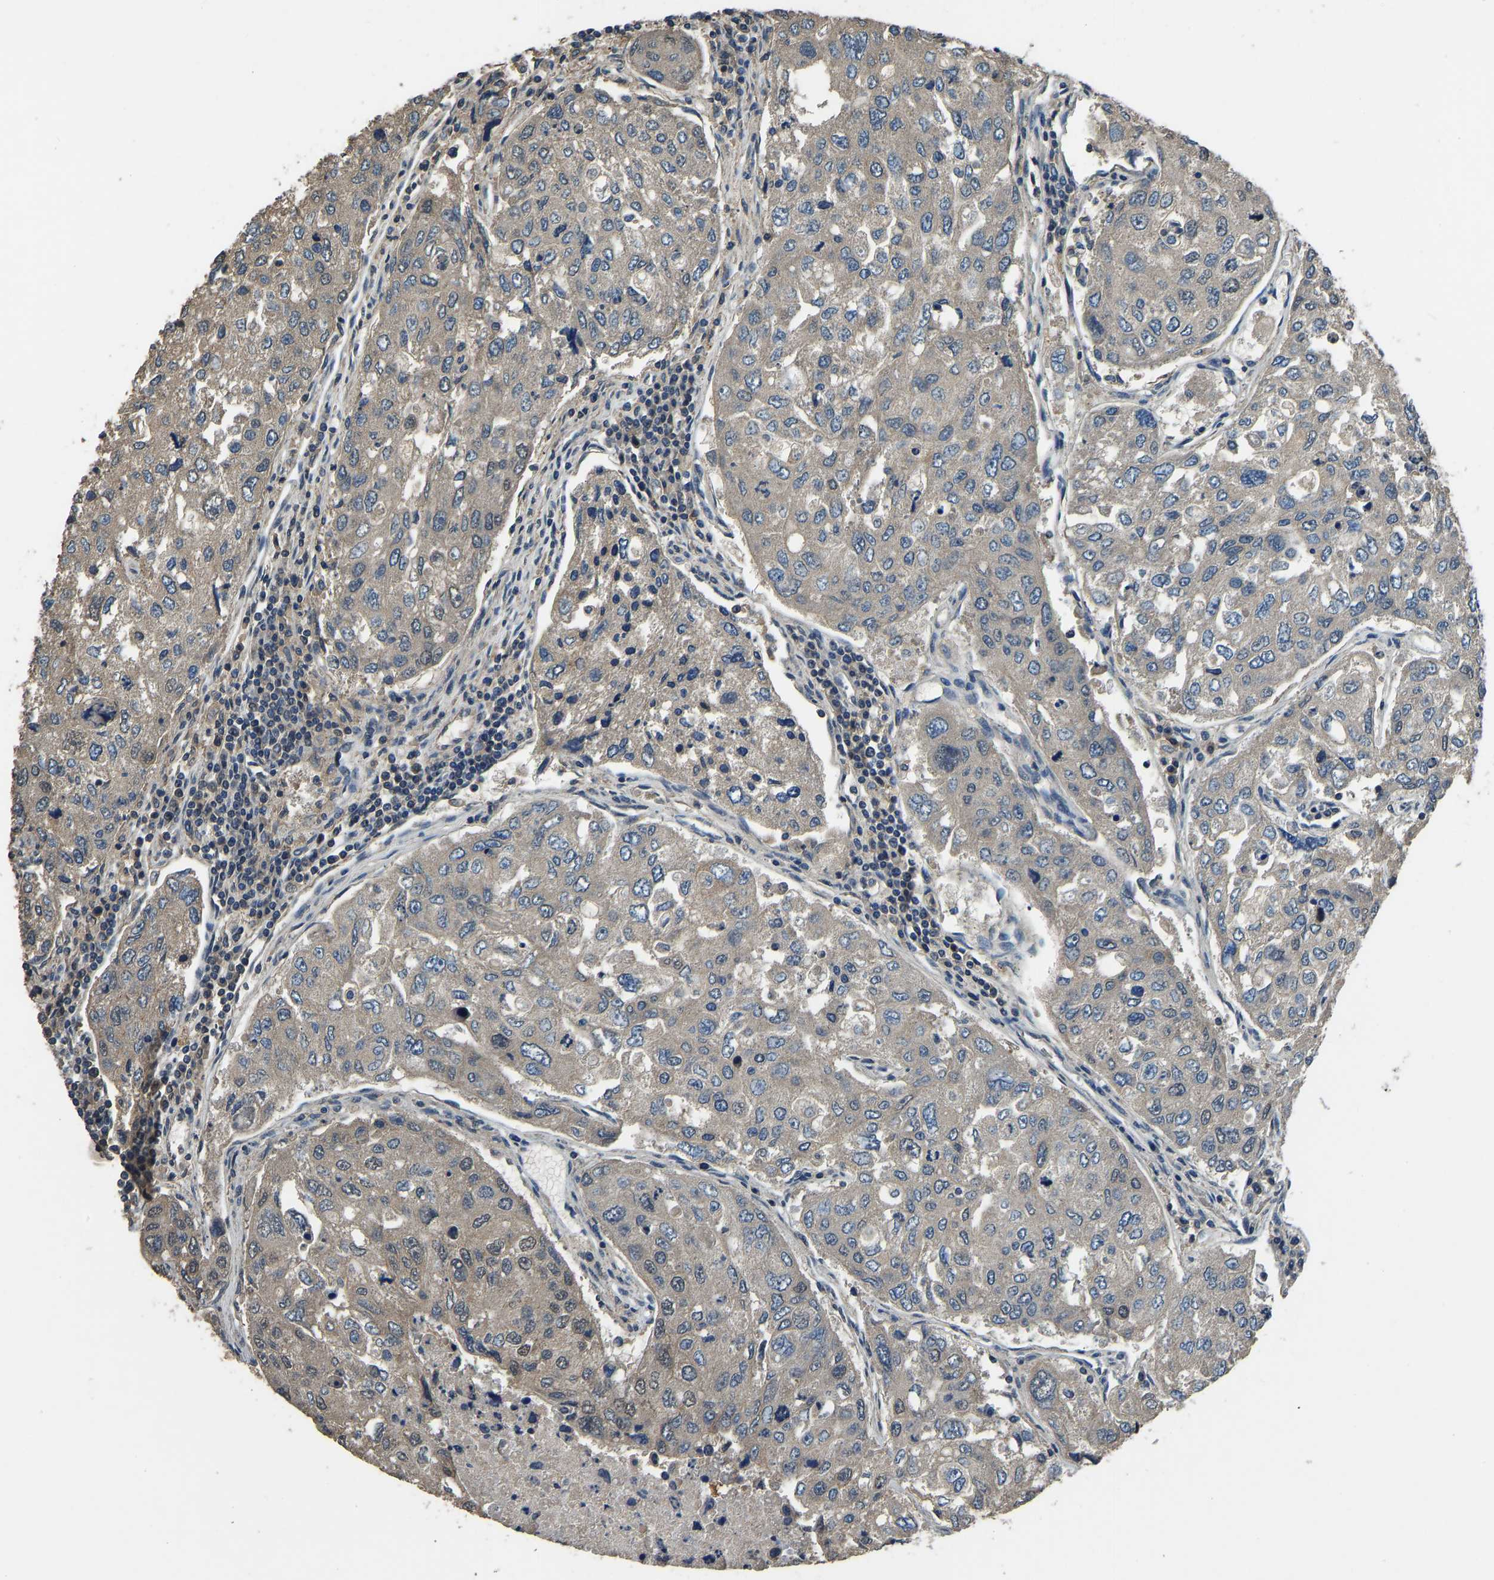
{"staining": {"intensity": "weak", "quantity": "25%-75%", "location": "cytoplasmic/membranous"}, "tissue": "urothelial cancer", "cell_type": "Tumor cells", "image_type": "cancer", "snomed": [{"axis": "morphology", "description": "Urothelial carcinoma, High grade"}, {"axis": "topography", "description": "Lymph node"}, {"axis": "topography", "description": "Urinary bladder"}], "caption": "IHC of human urothelial cancer demonstrates low levels of weak cytoplasmic/membranous staining in approximately 25%-75% of tumor cells.", "gene": "TOX4", "patient": {"sex": "male", "age": 51}}